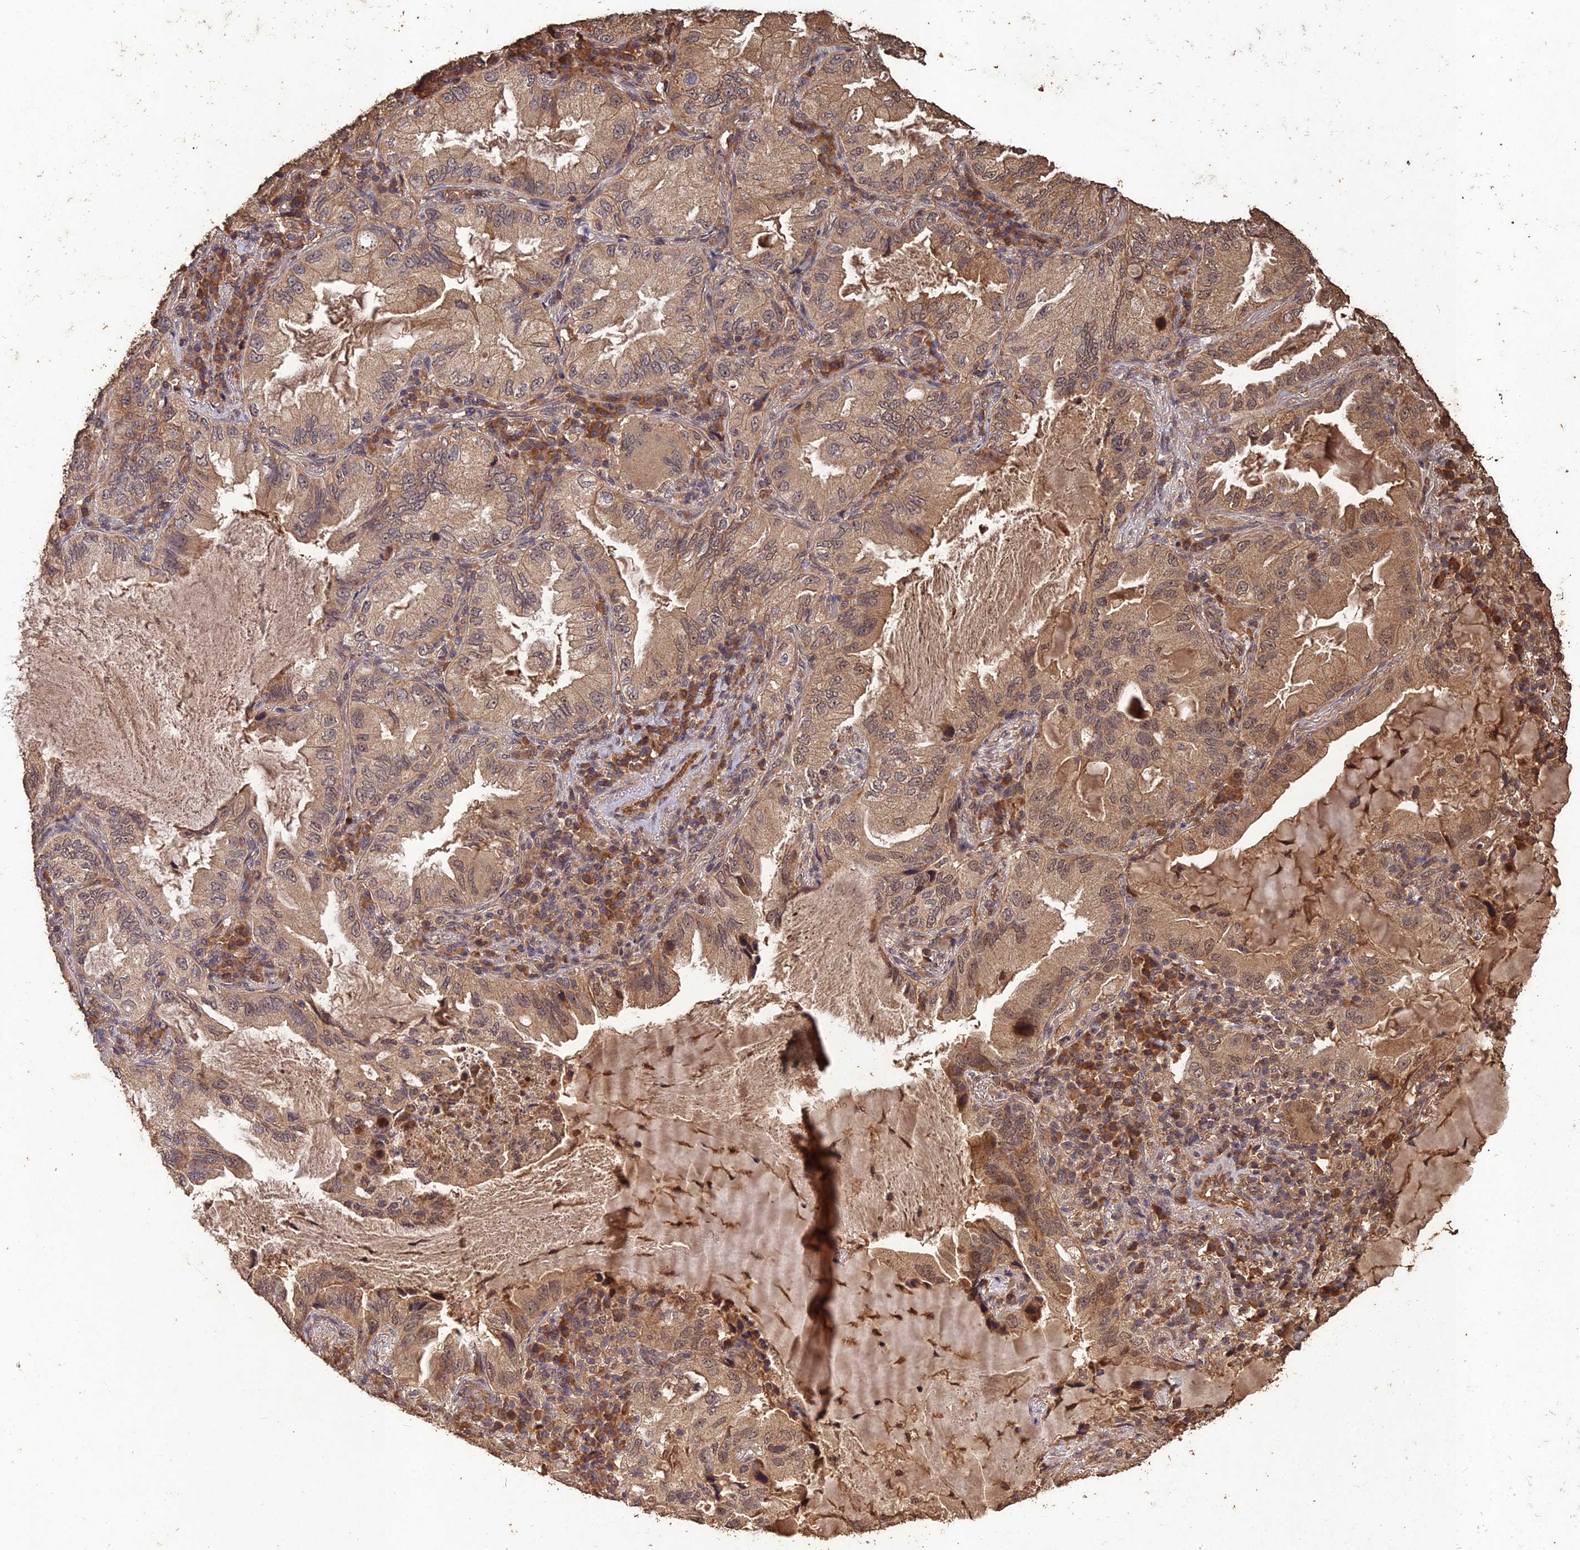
{"staining": {"intensity": "moderate", "quantity": ">75%", "location": "cytoplasmic/membranous,nuclear"}, "tissue": "lung cancer", "cell_type": "Tumor cells", "image_type": "cancer", "snomed": [{"axis": "morphology", "description": "Adenocarcinoma, NOS"}, {"axis": "topography", "description": "Lung"}], "caption": "DAB immunohistochemical staining of lung cancer (adenocarcinoma) shows moderate cytoplasmic/membranous and nuclear protein staining in about >75% of tumor cells.", "gene": "SYMPK", "patient": {"sex": "female", "age": 69}}